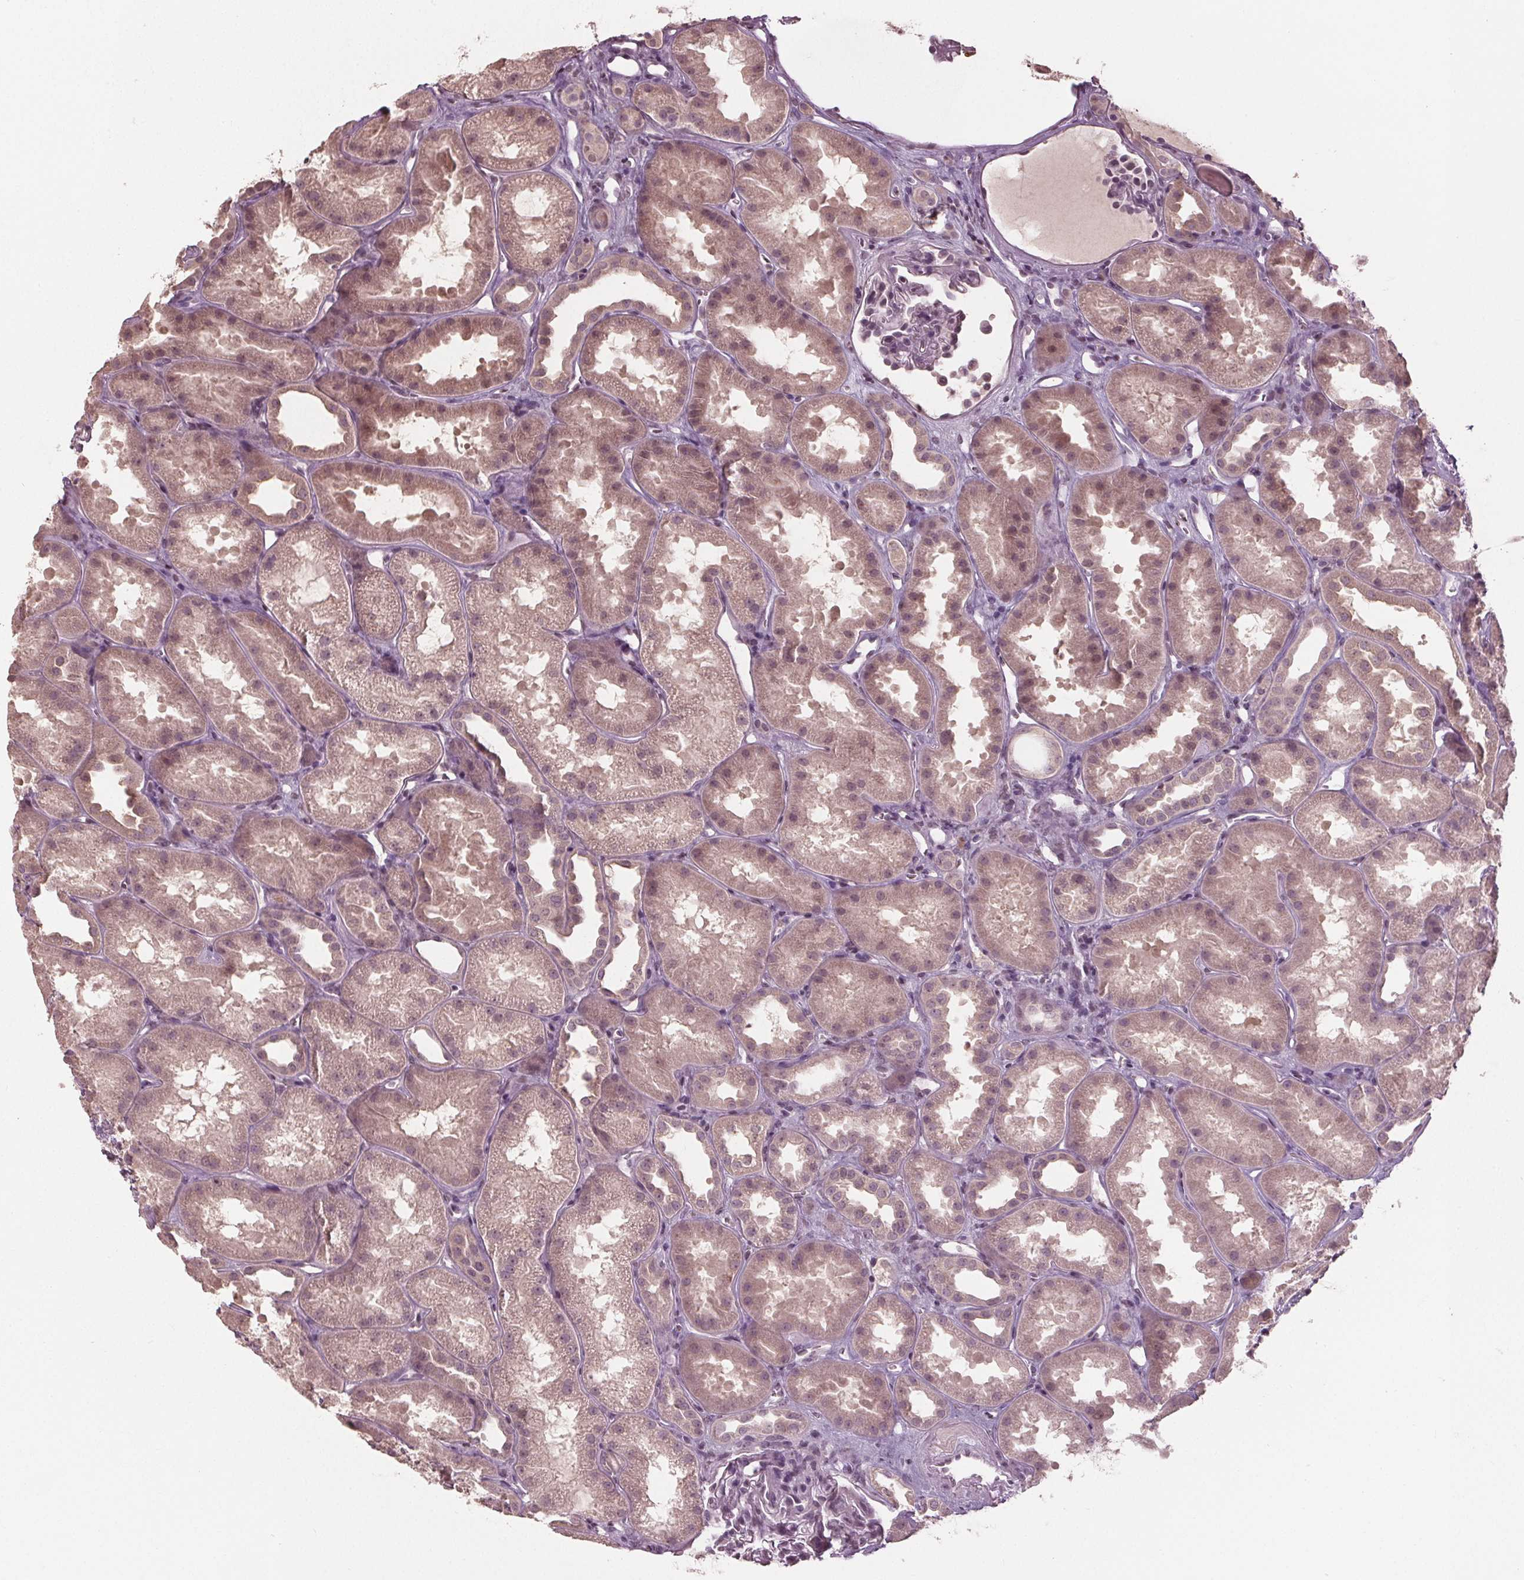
{"staining": {"intensity": "negative", "quantity": "none", "location": "none"}, "tissue": "kidney", "cell_type": "Cells in glomeruli", "image_type": "normal", "snomed": [{"axis": "morphology", "description": "Normal tissue, NOS"}, {"axis": "topography", "description": "Kidney"}], "caption": "Human kidney stained for a protein using IHC exhibits no positivity in cells in glomeruli.", "gene": "CXCL16", "patient": {"sex": "male", "age": 61}}